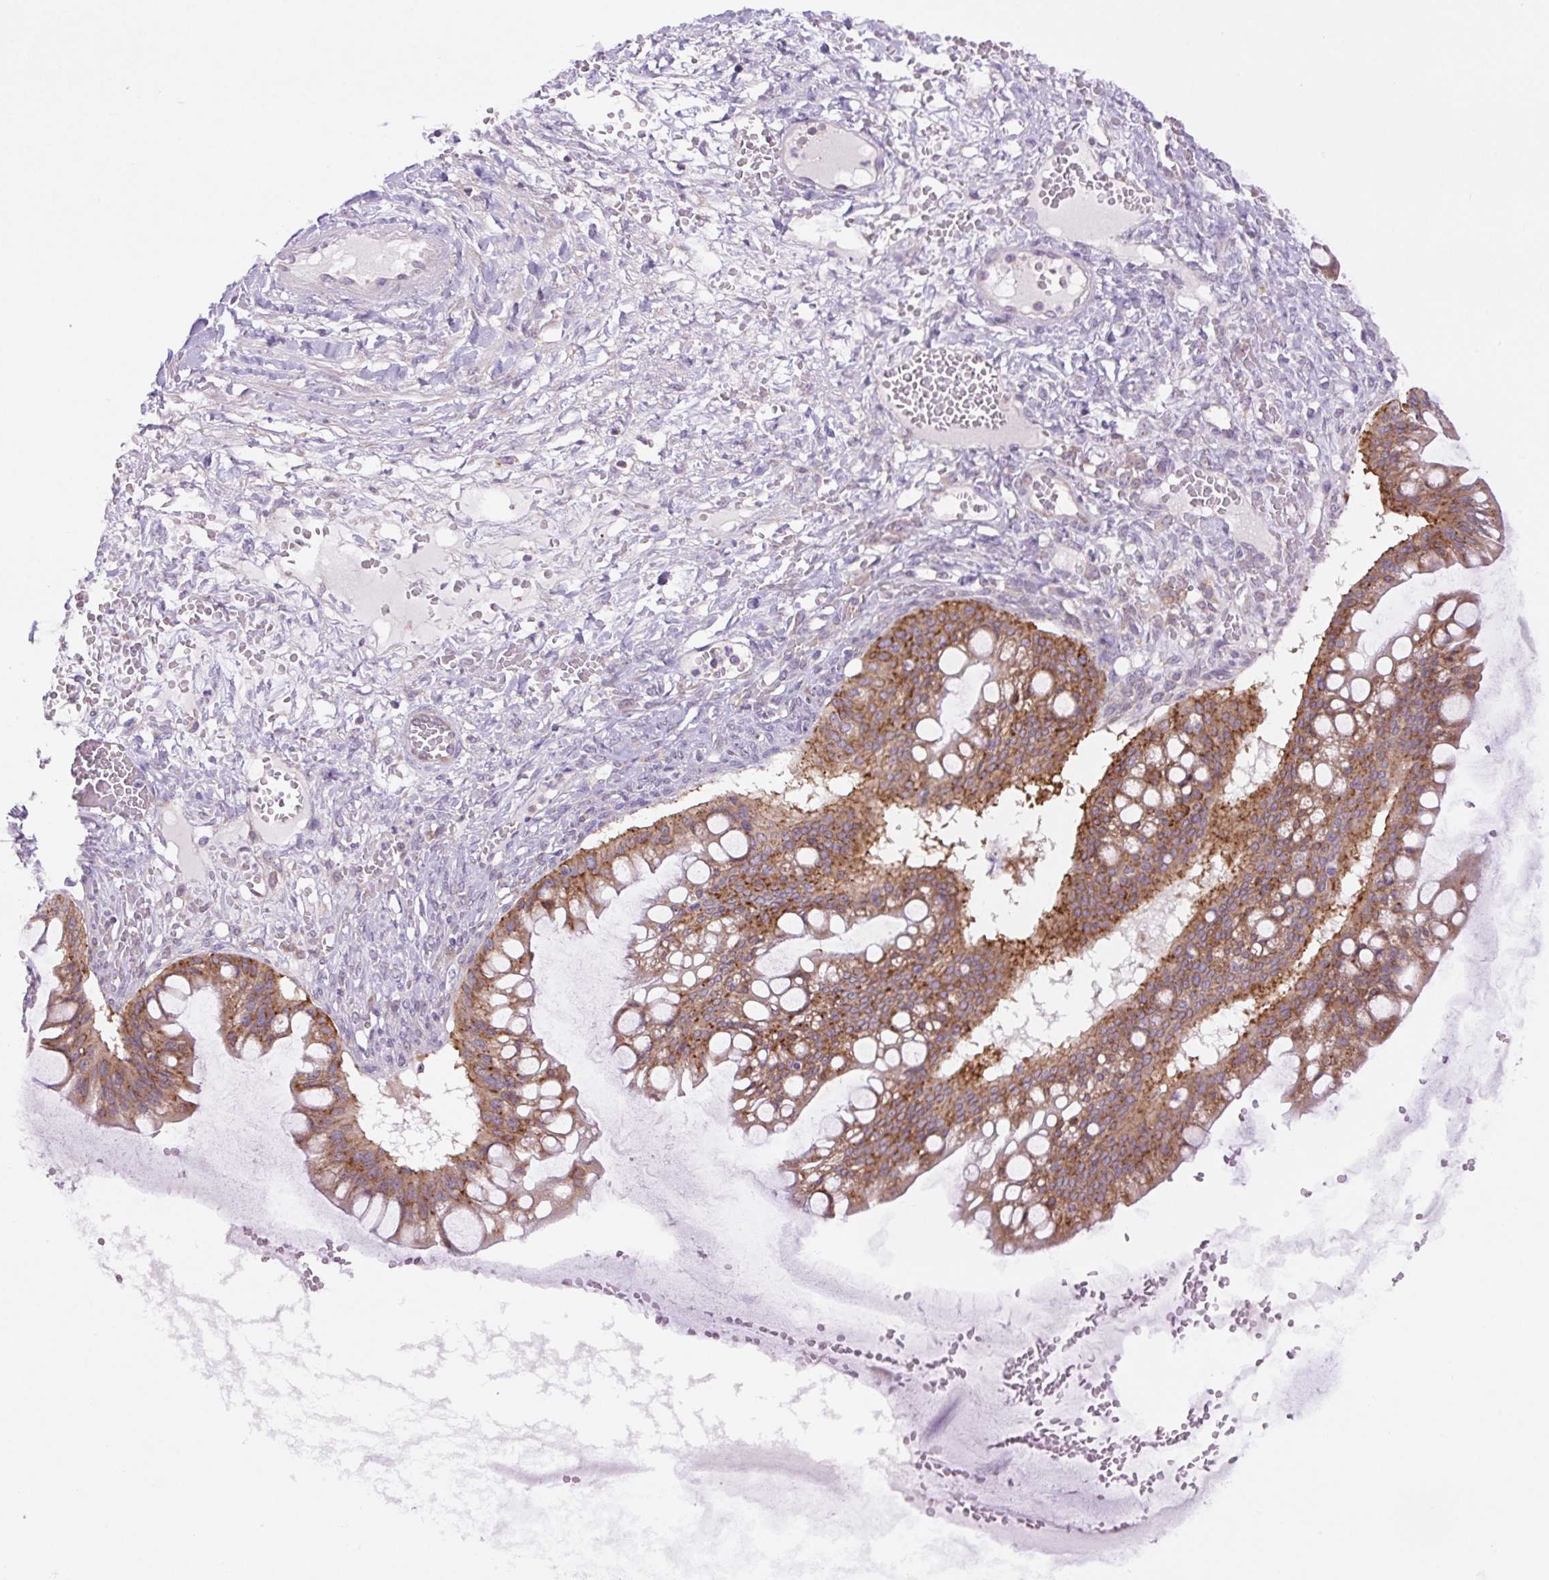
{"staining": {"intensity": "moderate", "quantity": ">75%", "location": "cytoplasmic/membranous"}, "tissue": "ovarian cancer", "cell_type": "Tumor cells", "image_type": "cancer", "snomed": [{"axis": "morphology", "description": "Cystadenocarcinoma, mucinous, NOS"}, {"axis": "topography", "description": "Ovary"}], "caption": "This photomicrograph exhibits ovarian cancer stained with immunohistochemistry to label a protein in brown. The cytoplasmic/membranous of tumor cells show moderate positivity for the protein. Nuclei are counter-stained blue.", "gene": "MINK1", "patient": {"sex": "female", "age": 73}}